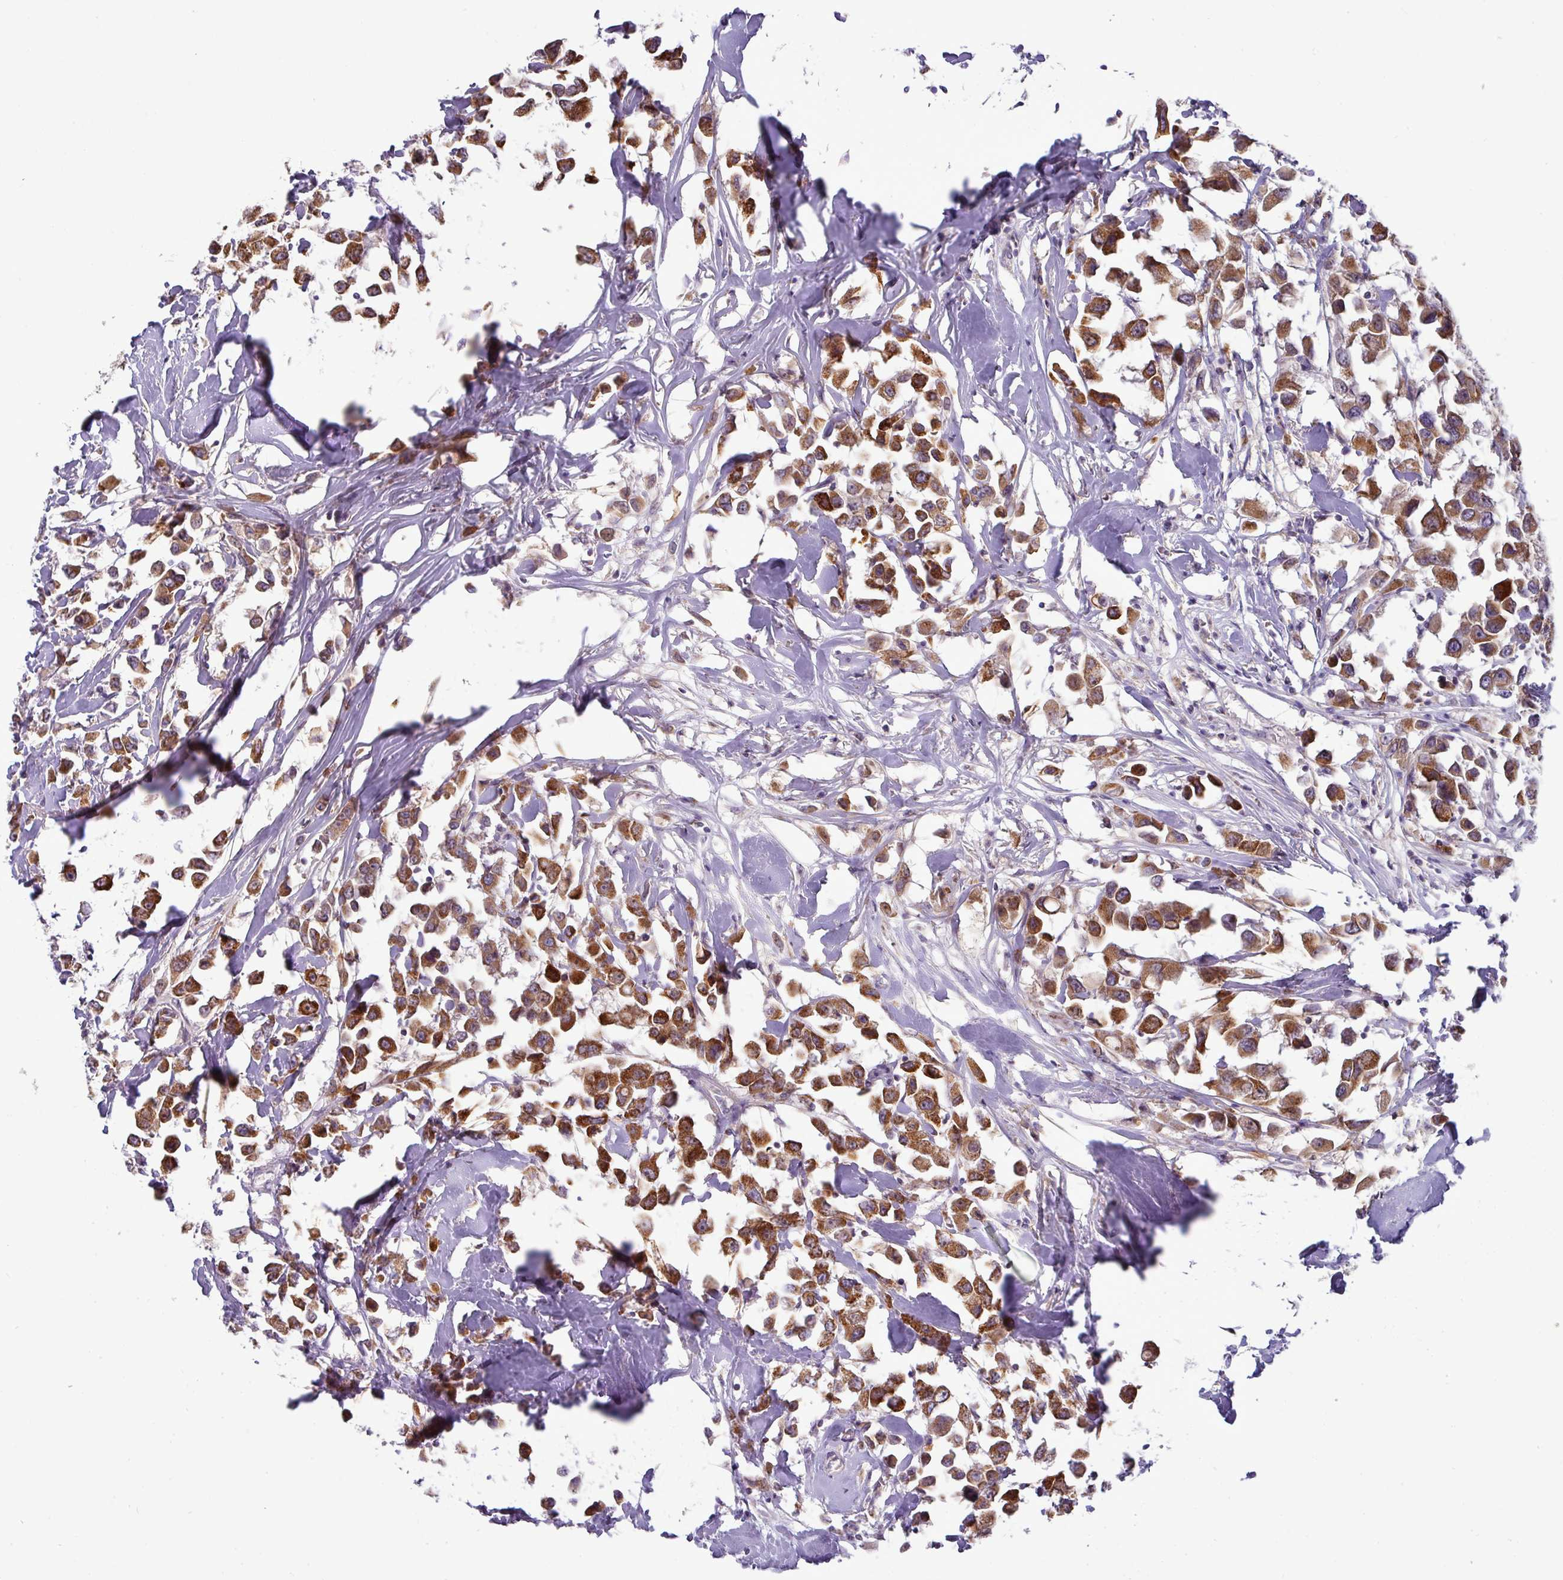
{"staining": {"intensity": "strong", "quantity": ">75%", "location": "cytoplasmic/membranous"}, "tissue": "breast cancer", "cell_type": "Tumor cells", "image_type": "cancer", "snomed": [{"axis": "morphology", "description": "Duct carcinoma"}, {"axis": "topography", "description": "Breast"}], "caption": "Immunohistochemical staining of invasive ductal carcinoma (breast) shows strong cytoplasmic/membranous protein staining in about >75% of tumor cells.", "gene": "TRAPPC1", "patient": {"sex": "female", "age": 61}}